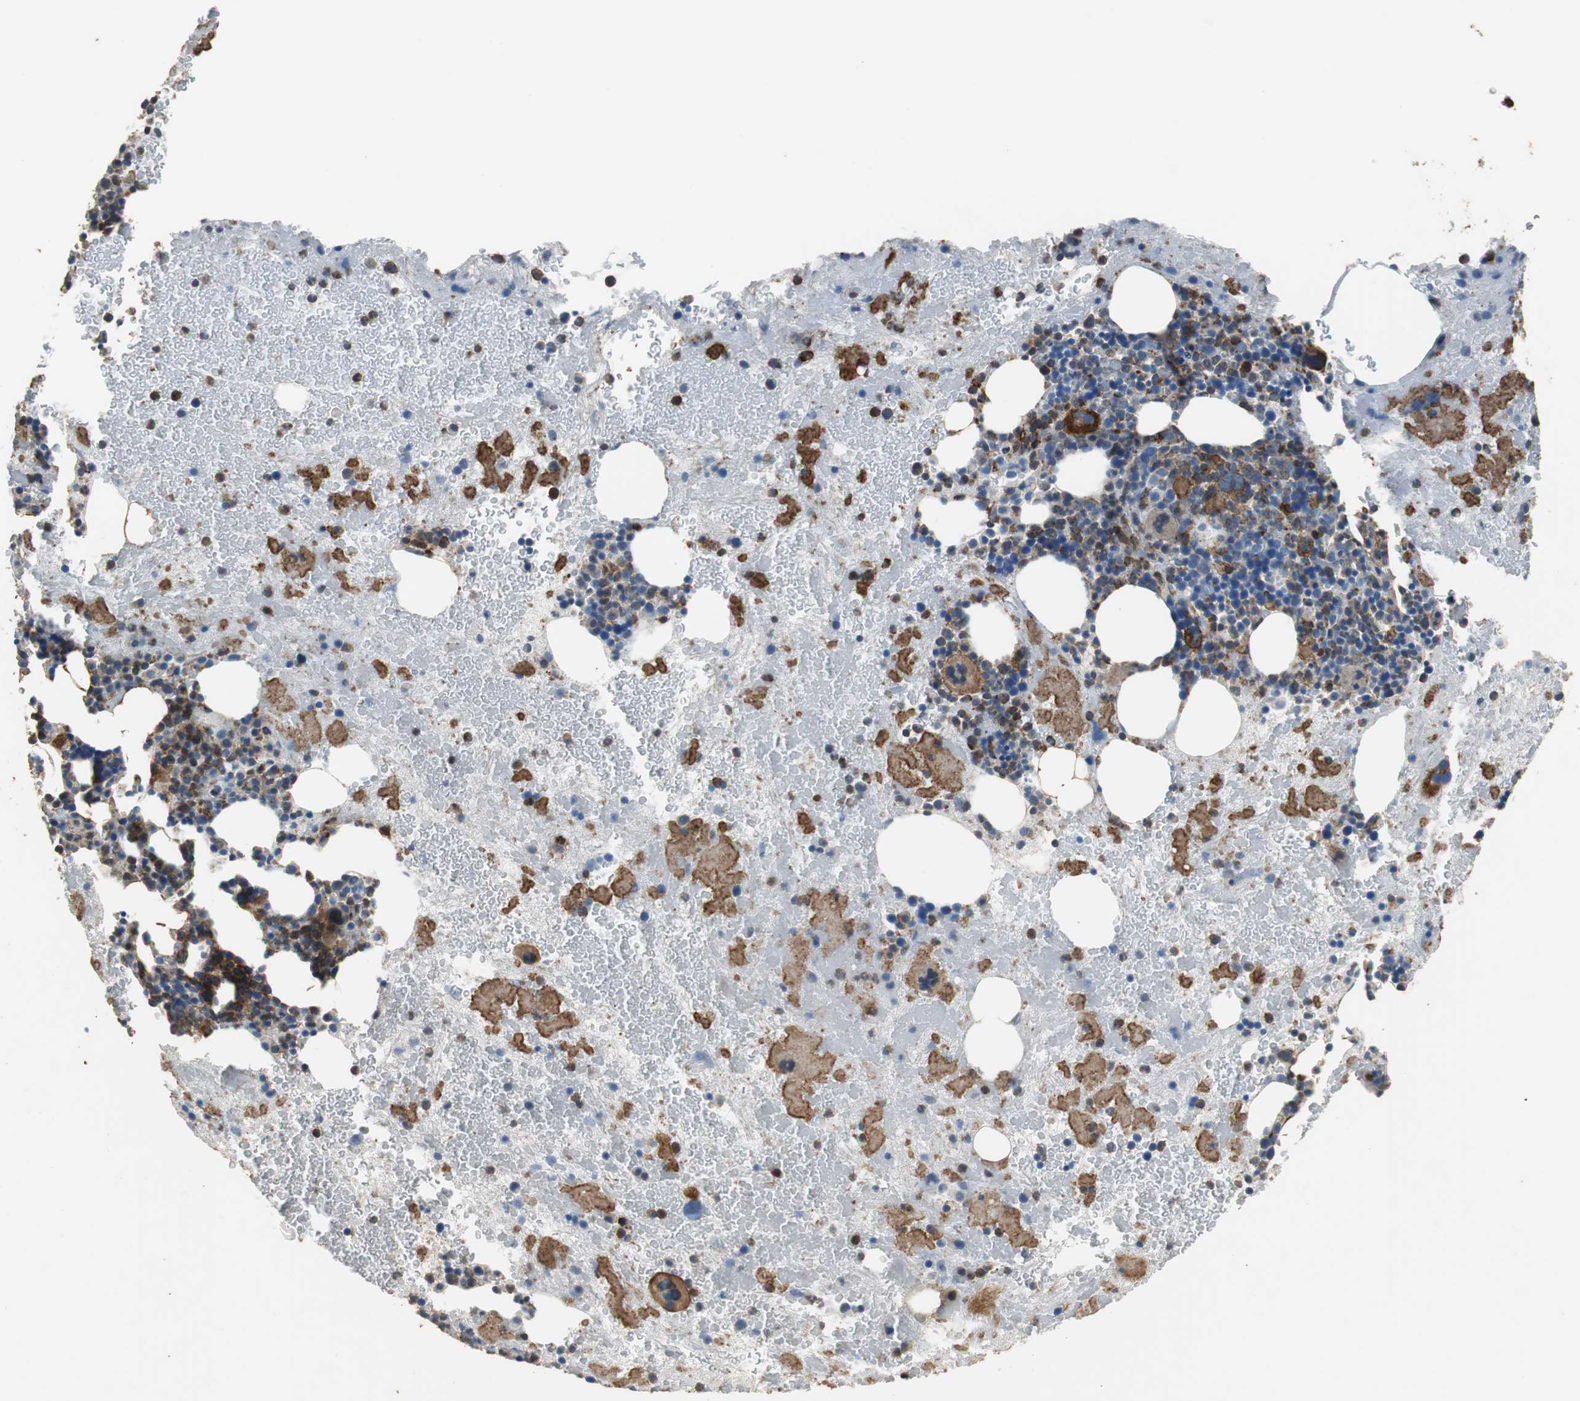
{"staining": {"intensity": "moderate", "quantity": "25%-75%", "location": "cytoplasmic/membranous"}, "tissue": "bone marrow", "cell_type": "Hematopoietic cells", "image_type": "normal", "snomed": [{"axis": "morphology", "description": "Normal tissue, NOS"}, {"axis": "topography", "description": "Bone marrow"}], "caption": "Bone marrow stained for a protein (brown) demonstrates moderate cytoplasmic/membranous positive positivity in approximately 25%-75% of hematopoietic cells.", "gene": "PRKRA", "patient": {"sex": "male", "age": 76}}